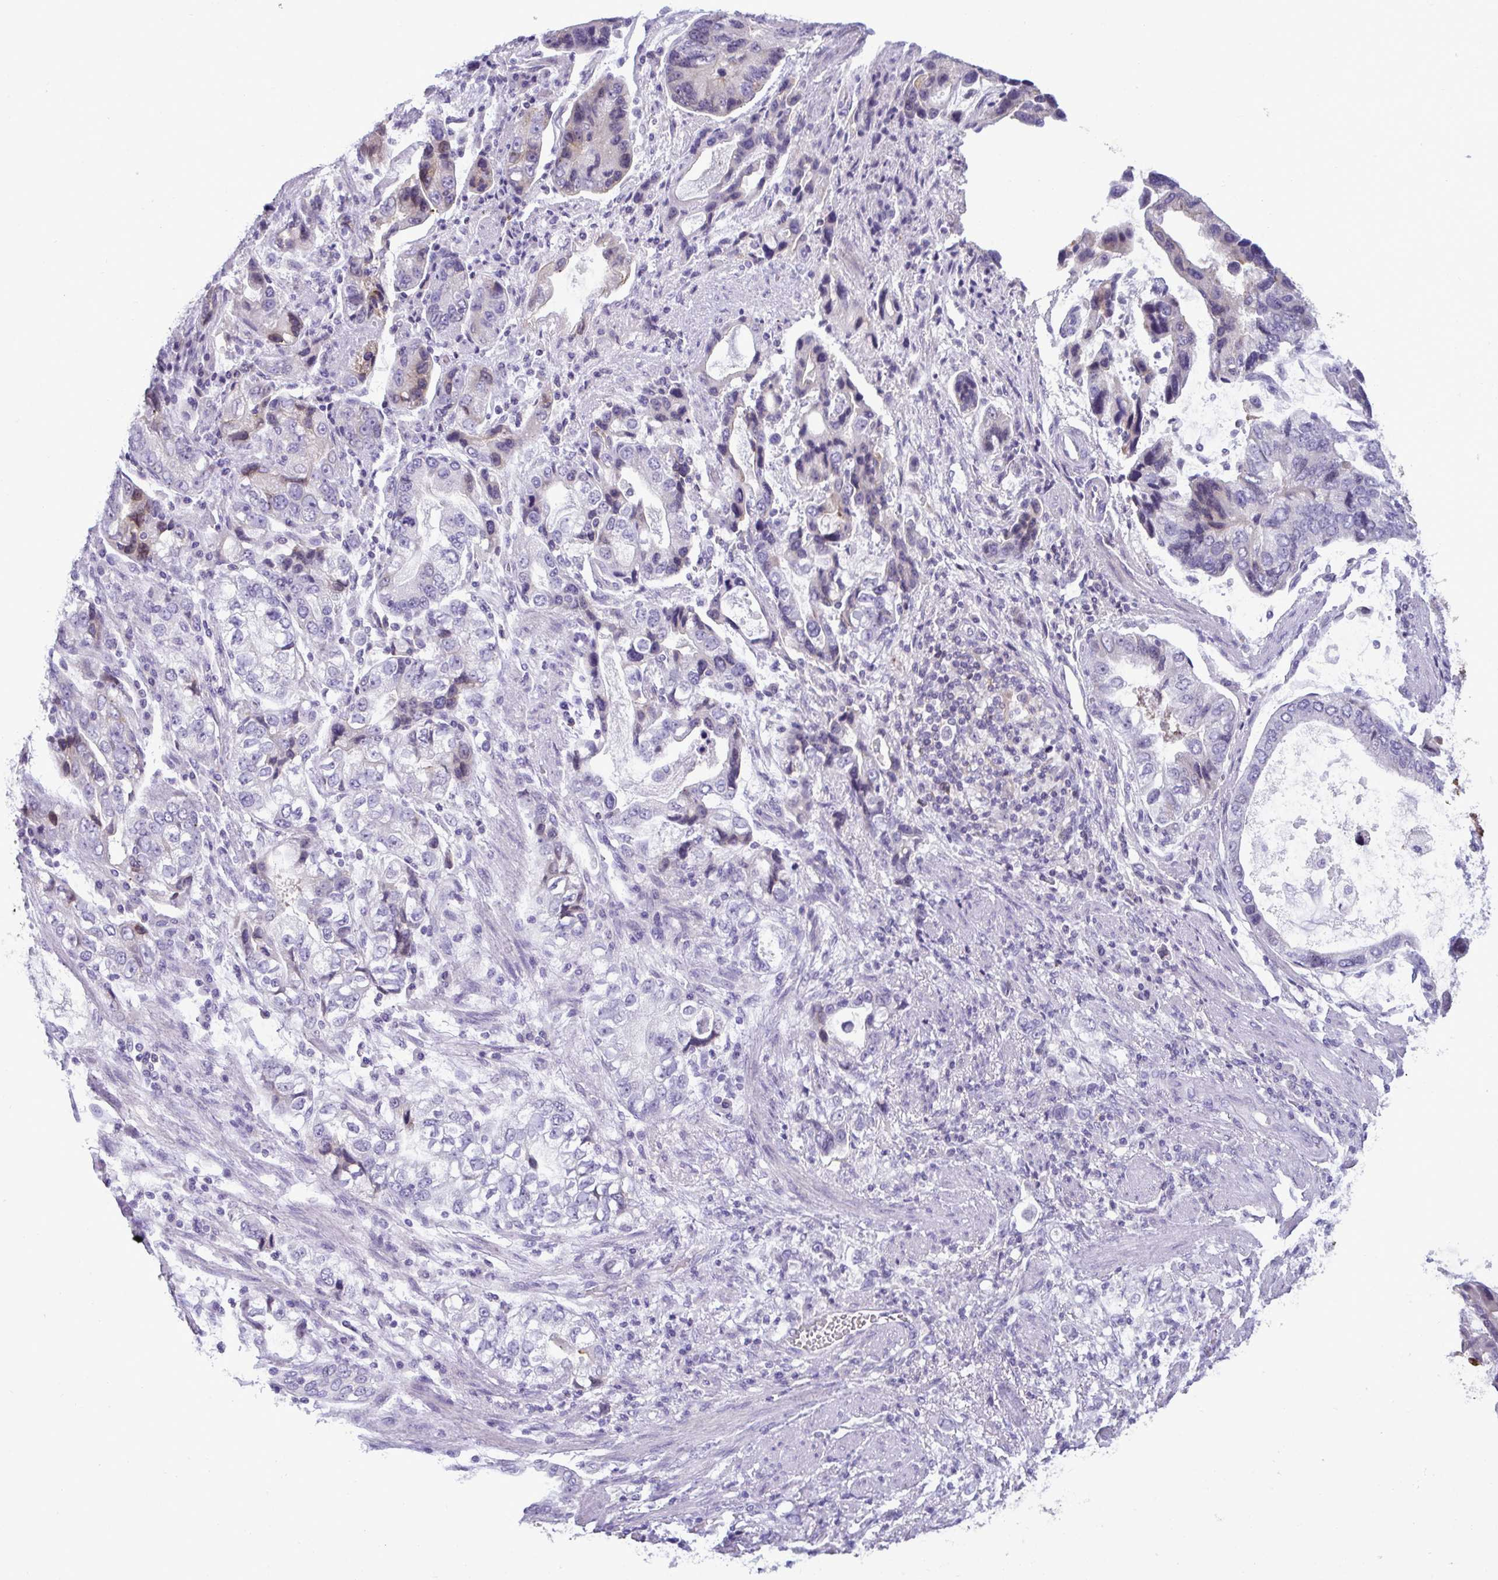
{"staining": {"intensity": "weak", "quantity": "<25%", "location": "cytoplasmic/membranous"}, "tissue": "stomach cancer", "cell_type": "Tumor cells", "image_type": "cancer", "snomed": [{"axis": "morphology", "description": "Adenocarcinoma, NOS"}, {"axis": "topography", "description": "Stomach, lower"}], "caption": "Immunohistochemical staining of adenocarcinoma (stomach) demonstrates no significant expression in tumor cells. Brightfield microscopy of immunohistochemistry (IHC) stained with DAB (3,3'-diaminobenzidine) (brown) and hematoxylin (blue), captured at high magnification.", "gene": "RGPD5", "patient": {"sex": "female", "age": 93}}